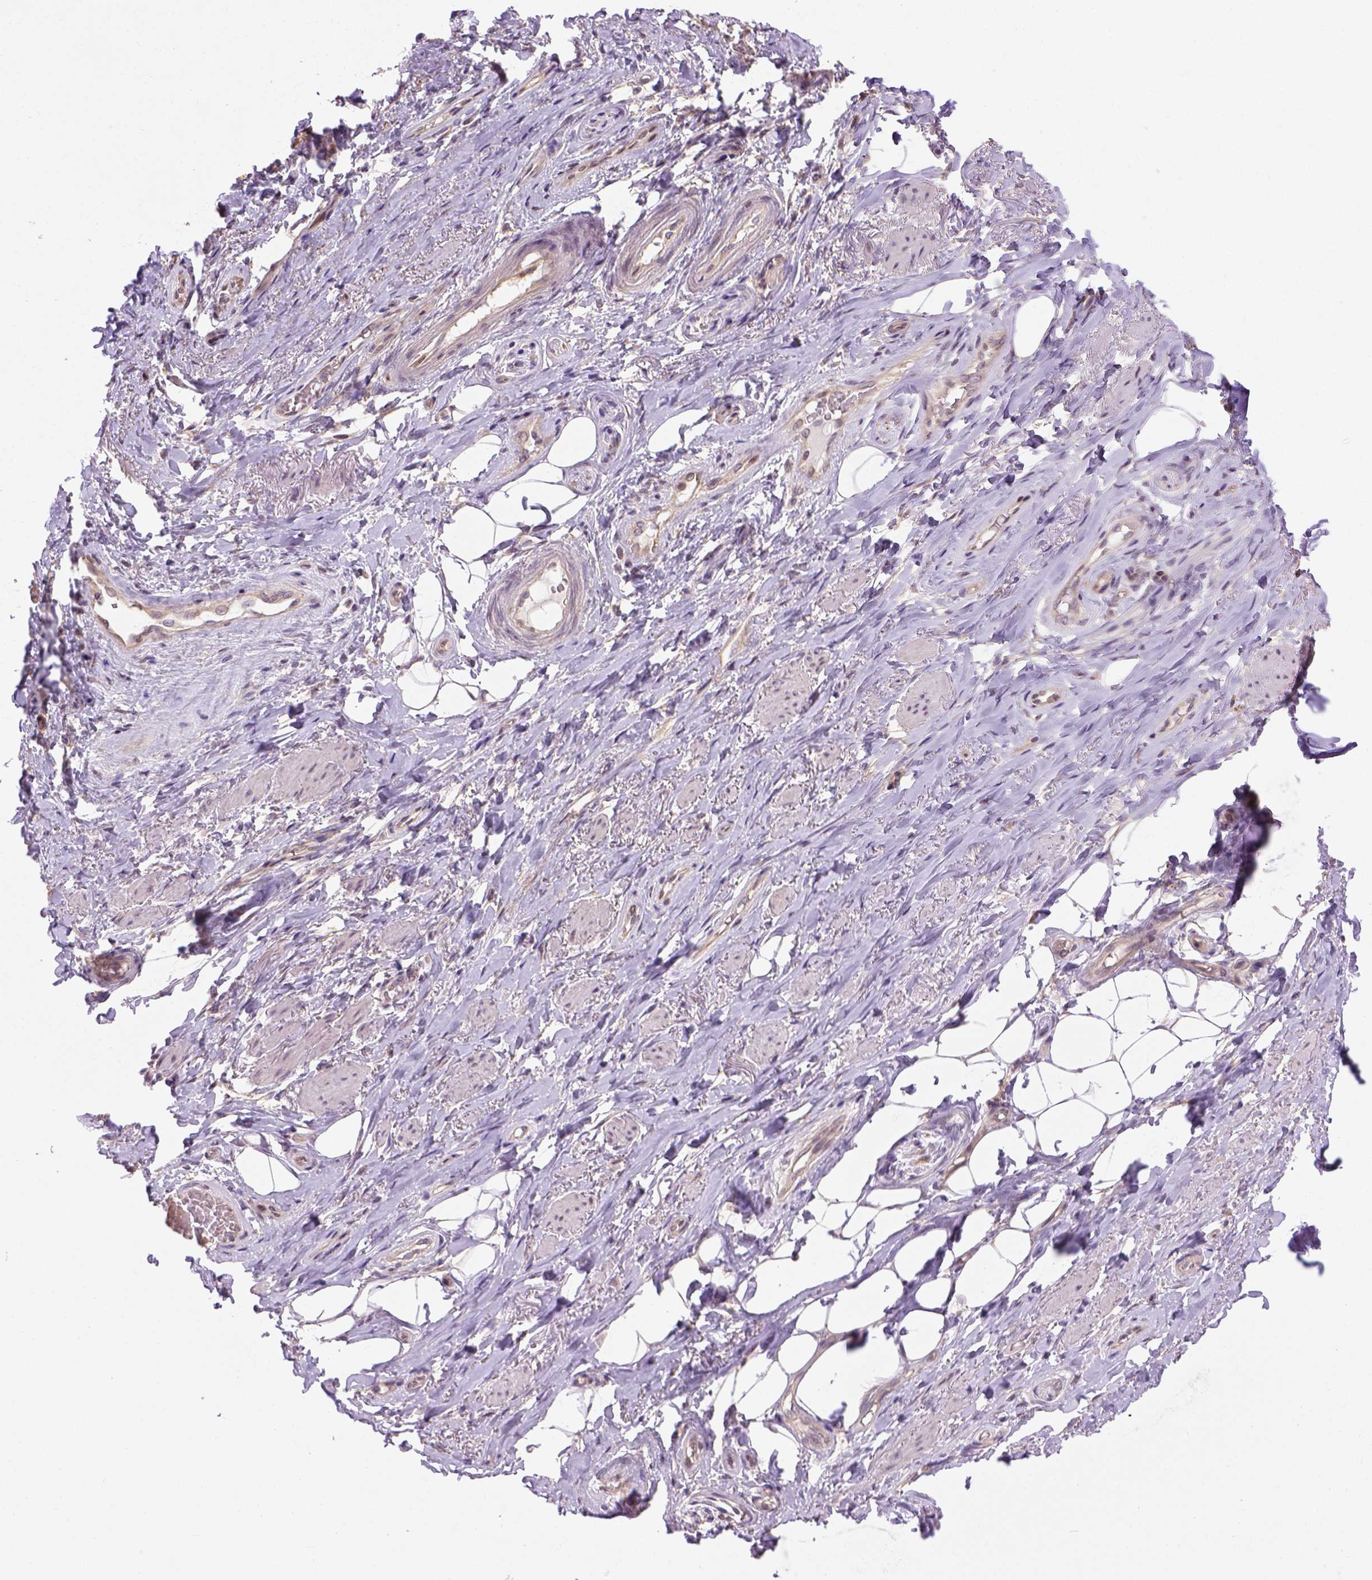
{"staining": {"intensity": "negative", "quantity": "none", "location": "none"}, "tissue": "adipose tissue", "cell_type": "Adipocytes", "image_type": "normal", "snomed": [{"axis": "morphology", "description": "Normal tissue, NOS"}, {"axis": "topography", "description": "Anal"}, {"axis": "topography", "description": "Peripheral nerve tissue"}], "caption": "DAB (3,3'-diaminobenzidine) immunohistochemical staining of benign human adipose tissue shows no significant expression in adipocytes. (Stains: DAB (3,3'-diaminobenzidine) immunohistochemistry (IHC) with hematoxylin counter stain, Microscopy: brightfield microscopy at high magnification).", "gene": "KAZN", "patient": {"sex": "male", "age": 53}}